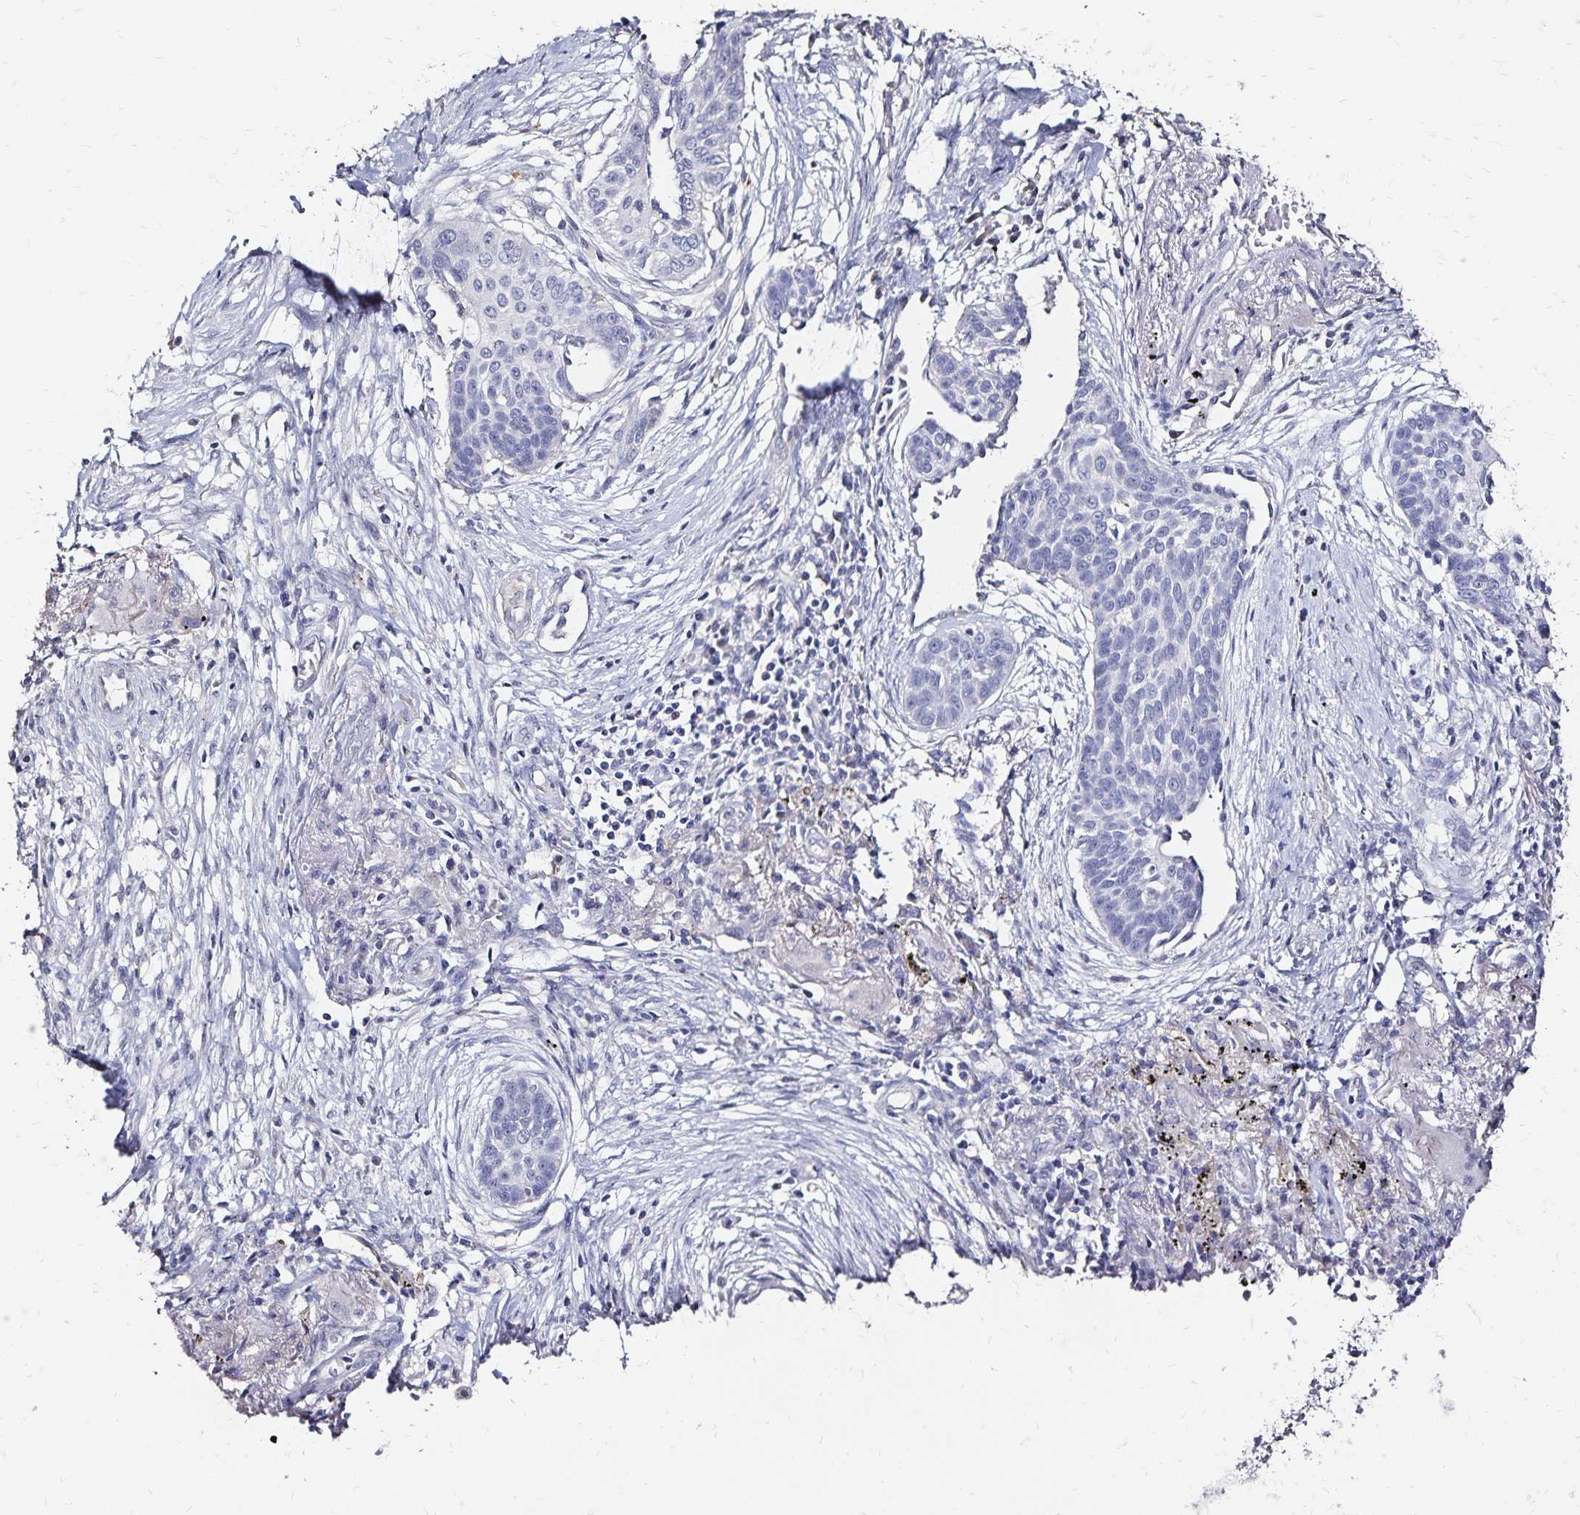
{"staining": {"intensity": "negative", "quantity": "none", "location": "none"}, "tissue": "lung cancer", "cell_type": "Tumor cells", "image_type": "cancer", "snomed": [{"axis": "morphology", "description": "Squamous cell carcinoma, NOS"}, {"axis": "topography", "description": "Lung"}], "caption": "Tumor cells are negative for protein expression in human lung cancer.", "gene": "SLC5A1", "patient": {"sex": "male", "age": 71}}